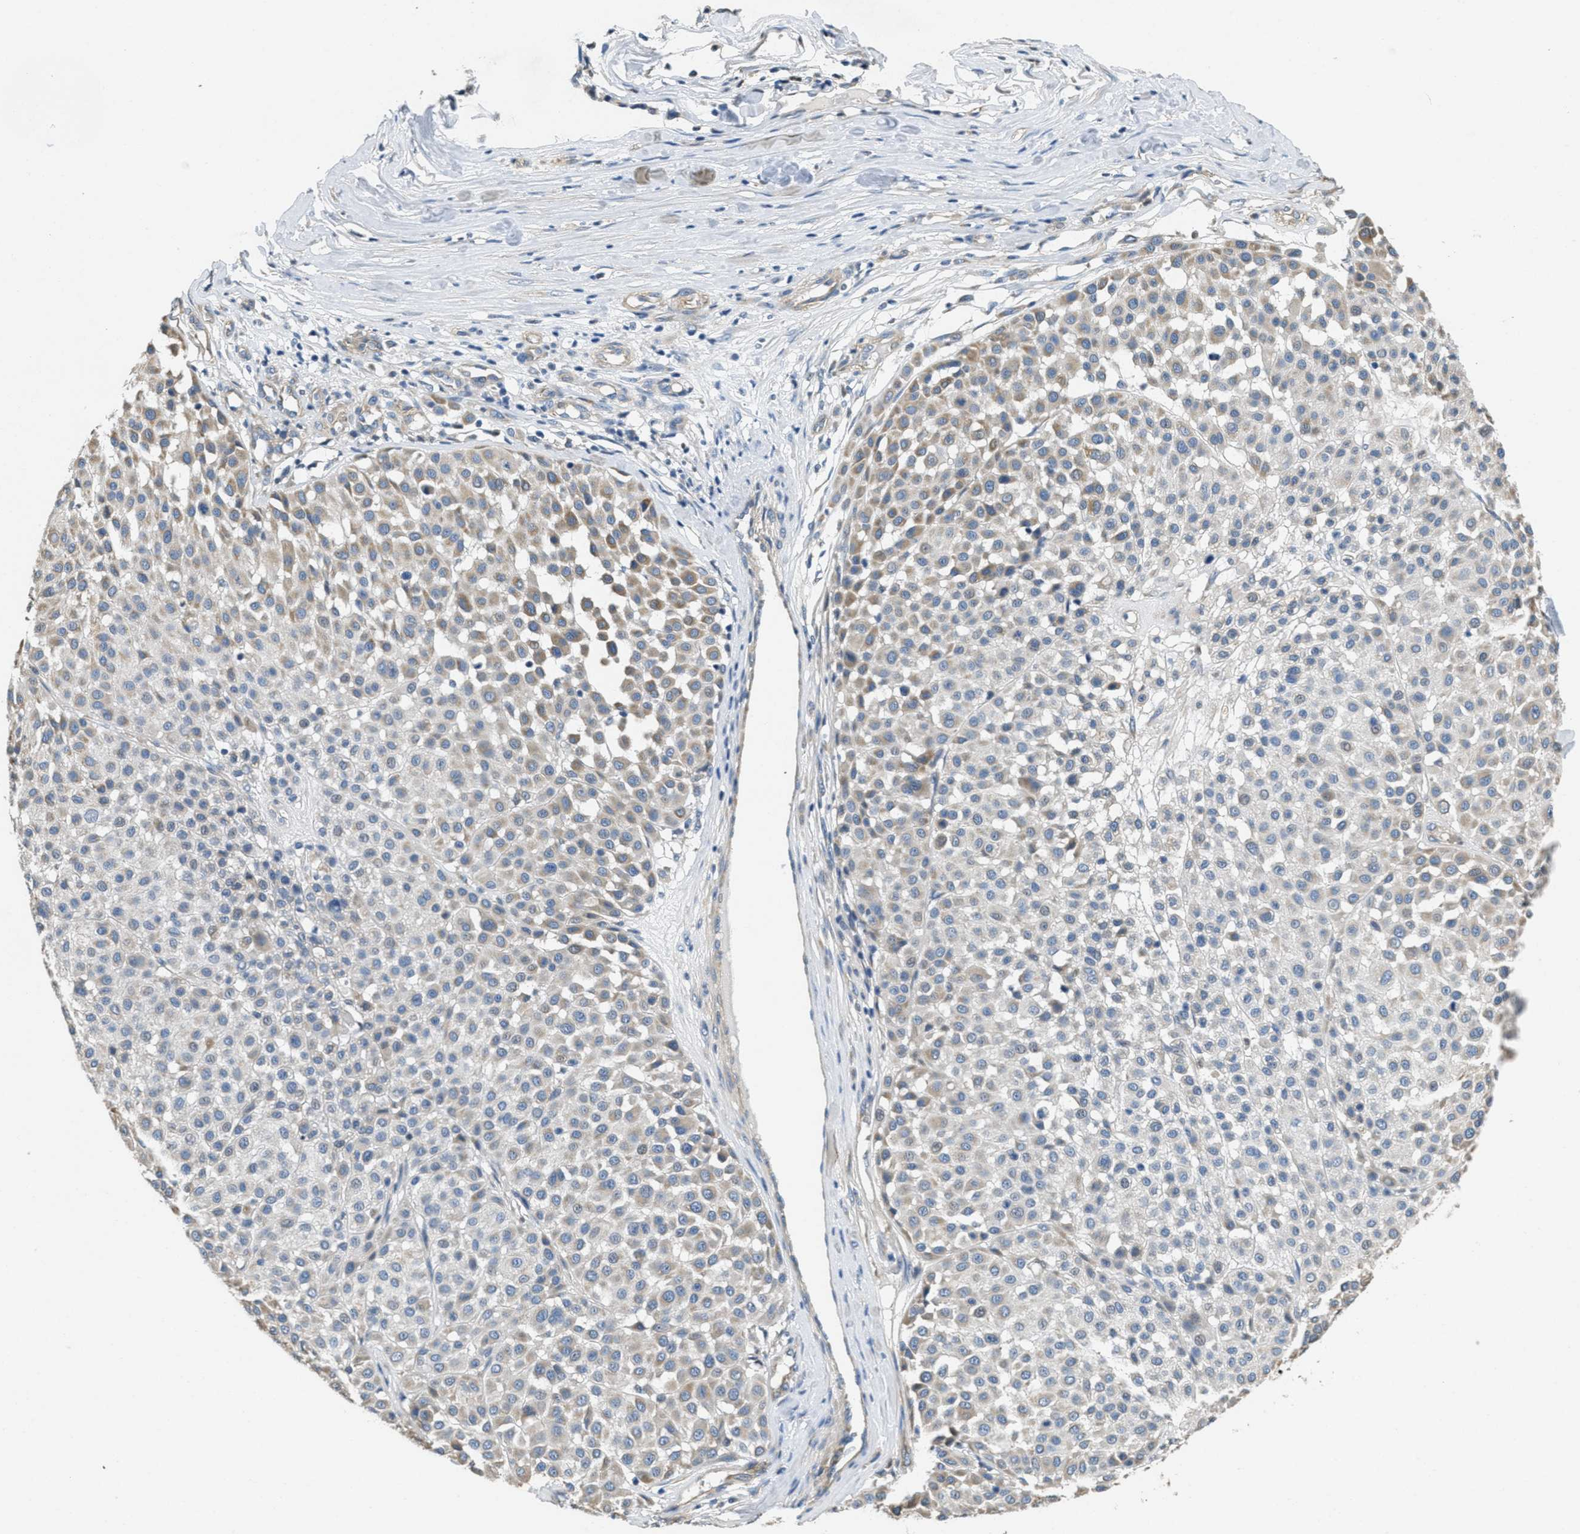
{"staining": {"intensity": "weak", "quantity": "25%-75%", "location": "cytoplasmic/membranous"}, "tissue": "melanoma", "cell_type": "Tumor cells", "image_type": "cancer", "snomed": [{"axis": "morphology", "description": "Malignant melanoma, Metastatic site"}, {"axis": "topography", "description": "Soft tissue"}], "caption": "Human melanoma stained with a protein marker reveals weak staining in tumor cells.", "gene": "TOMM70", "patient": {"sex": "male", "age": 41}}